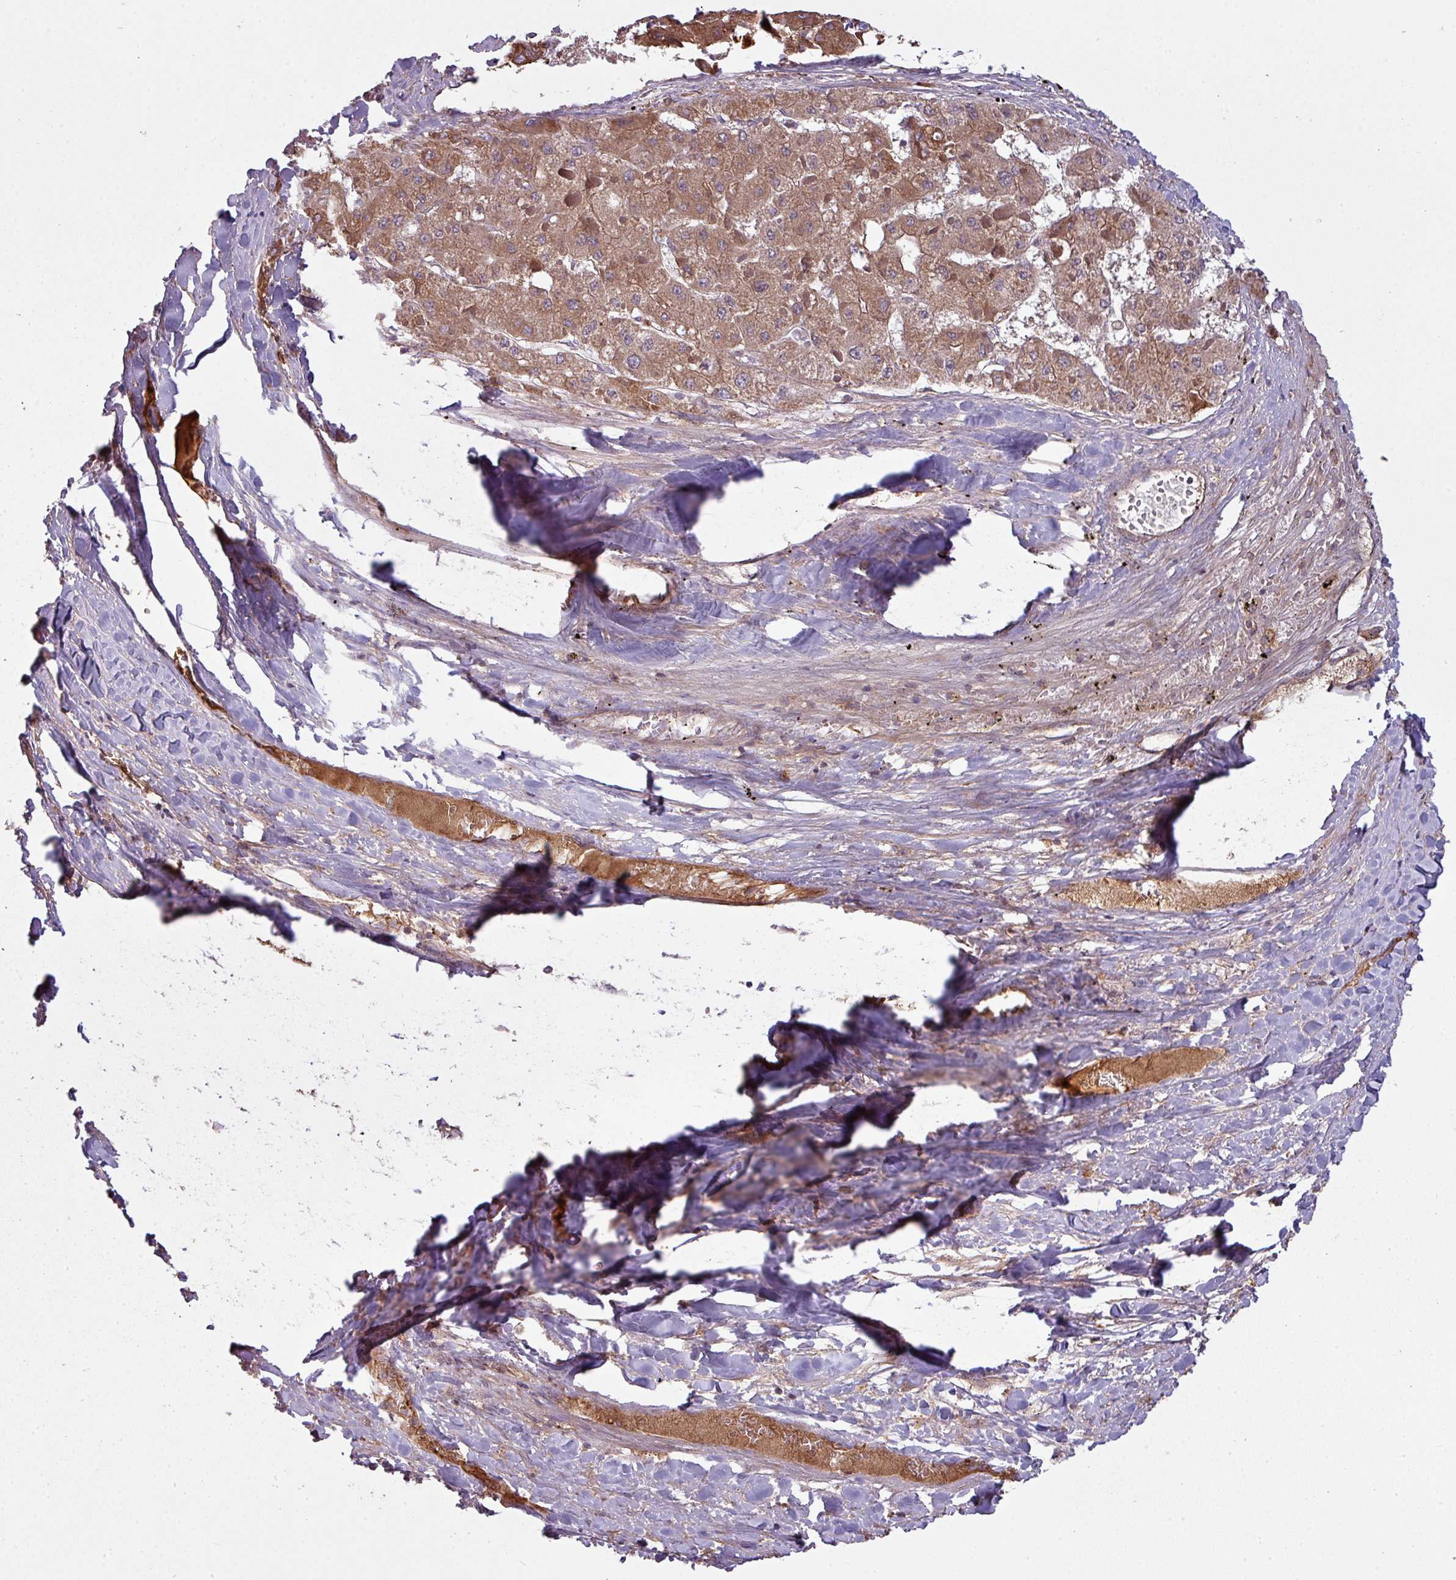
{"staining": {"intensity": "moderate", "quantity": ">75%", "location": "cytoplasmic/membranous"}, "tissue": "liver cancer", "cell_type": "Tumor cells", "image_type": "cancer", "snomed": [{"axis": "morphology", "description": "Carcinoma, Hepatocellular, NOS"}, {"axis": "topography", "description": "Liver"}], "caption": "Liver cancer tissue exhibits moderate cytoplasmic/membranous staining in about >75% of tumor cells, visualized by immunohistochemistry. (DAB IHC, brown staining for protein, blue staining for nuclei).", "gene": "SNRNP25", "patient": {"sex": "female", "age": 73}}